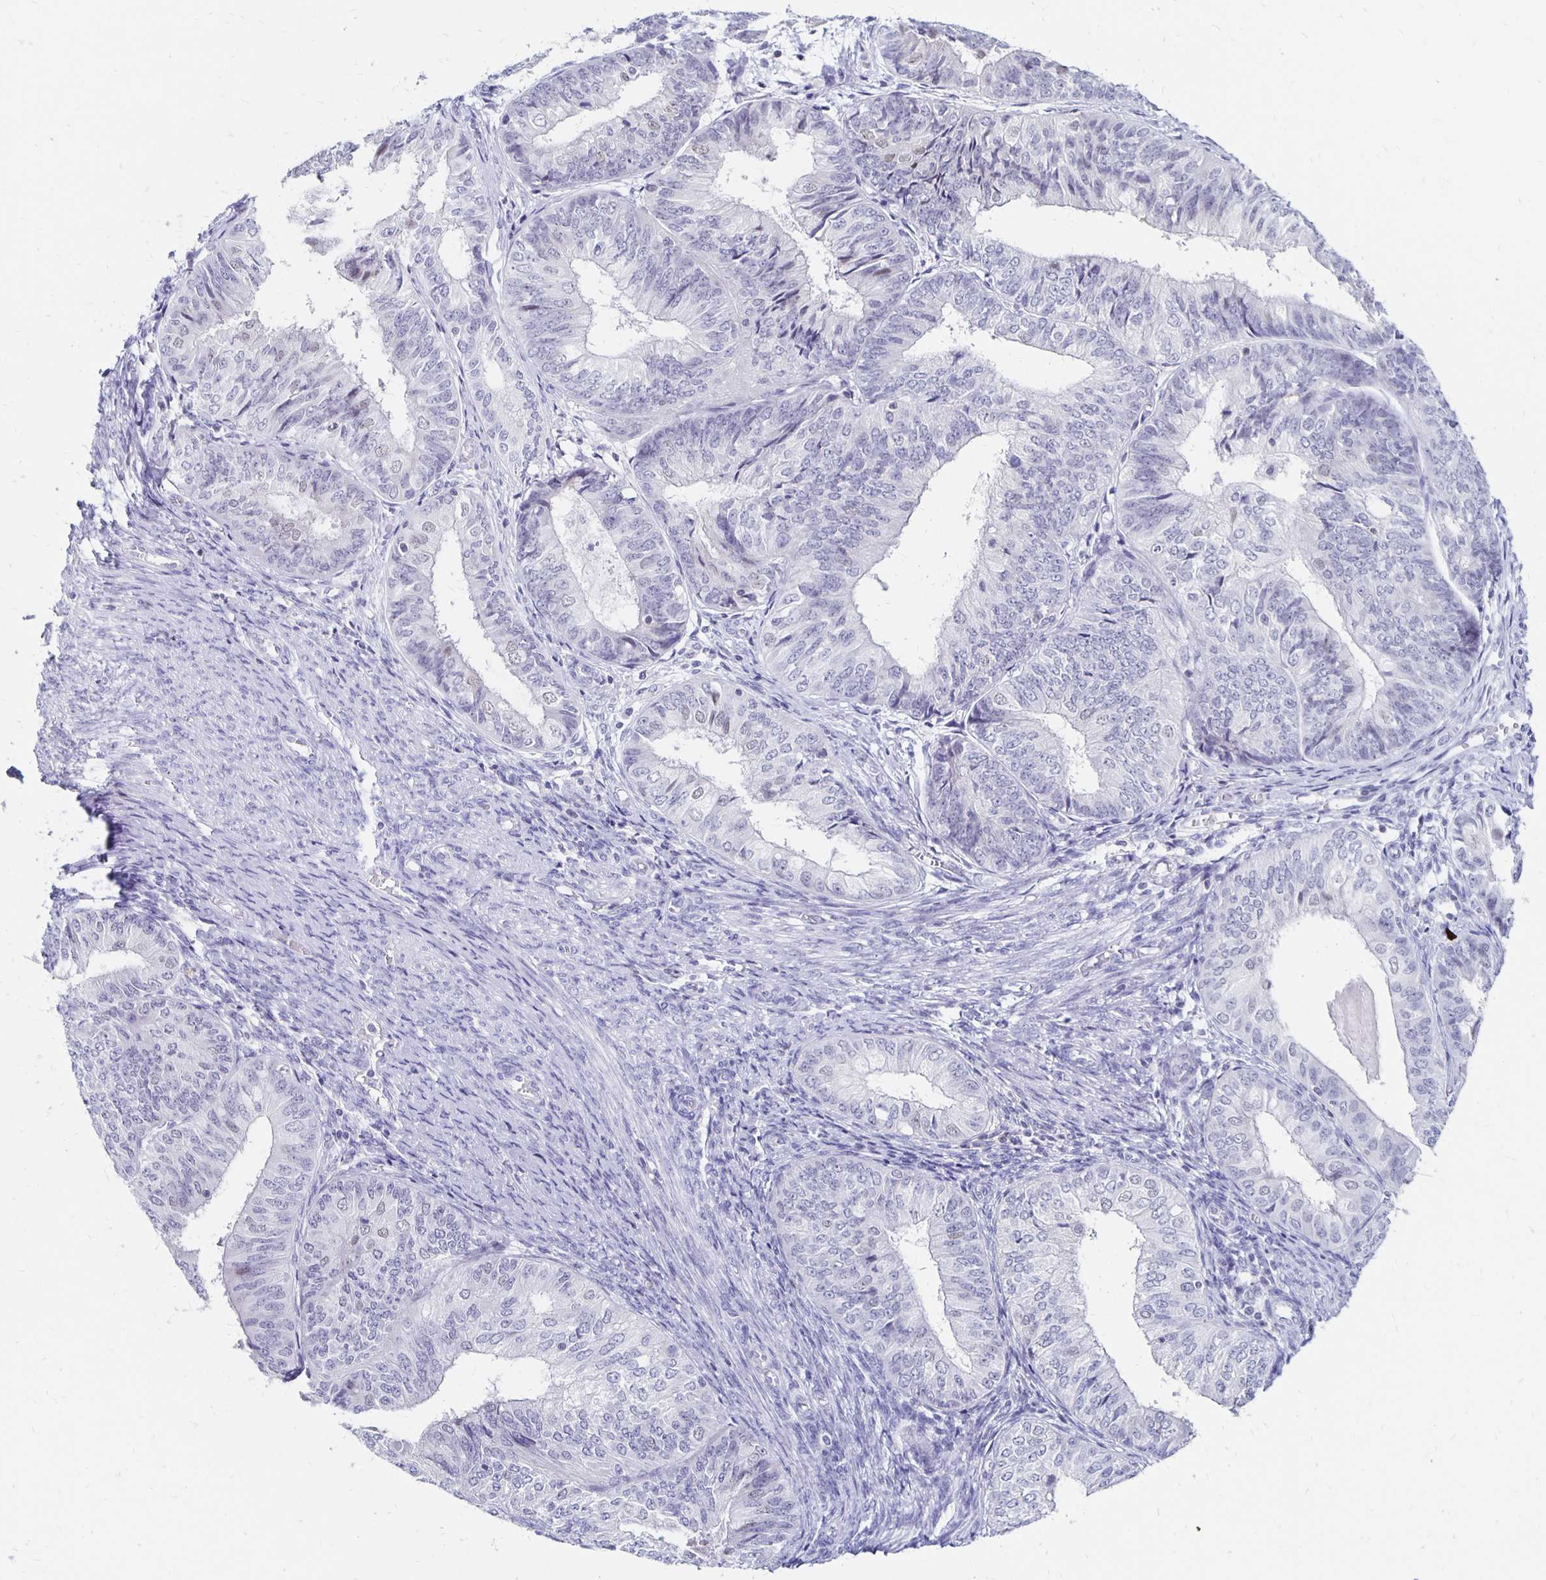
{"staining": {"intensity": "negative", "quantity": "none", "location": "none"}, "tissue": "endometrial cancer", "cell_type": "Tumor cells", "image_type": "cancer", "snomed": [{"axis": "morphology", "description": "Adenocarcinoma, NOS"}, {"axis": "topography", "description": "Endometrium"}], "caption": "Micrograph shows no significant protein expression in tumor cells of endometrial cancer. The staining was performed using DAB (3,3'-diaminobenzidine) to visualize the protein expression in brown, while the nuclei were stained in blue with hematoxylin (Magnification: 20x).", "gene": "SYT2", "patient": {"sex": "female", "age": 58}}